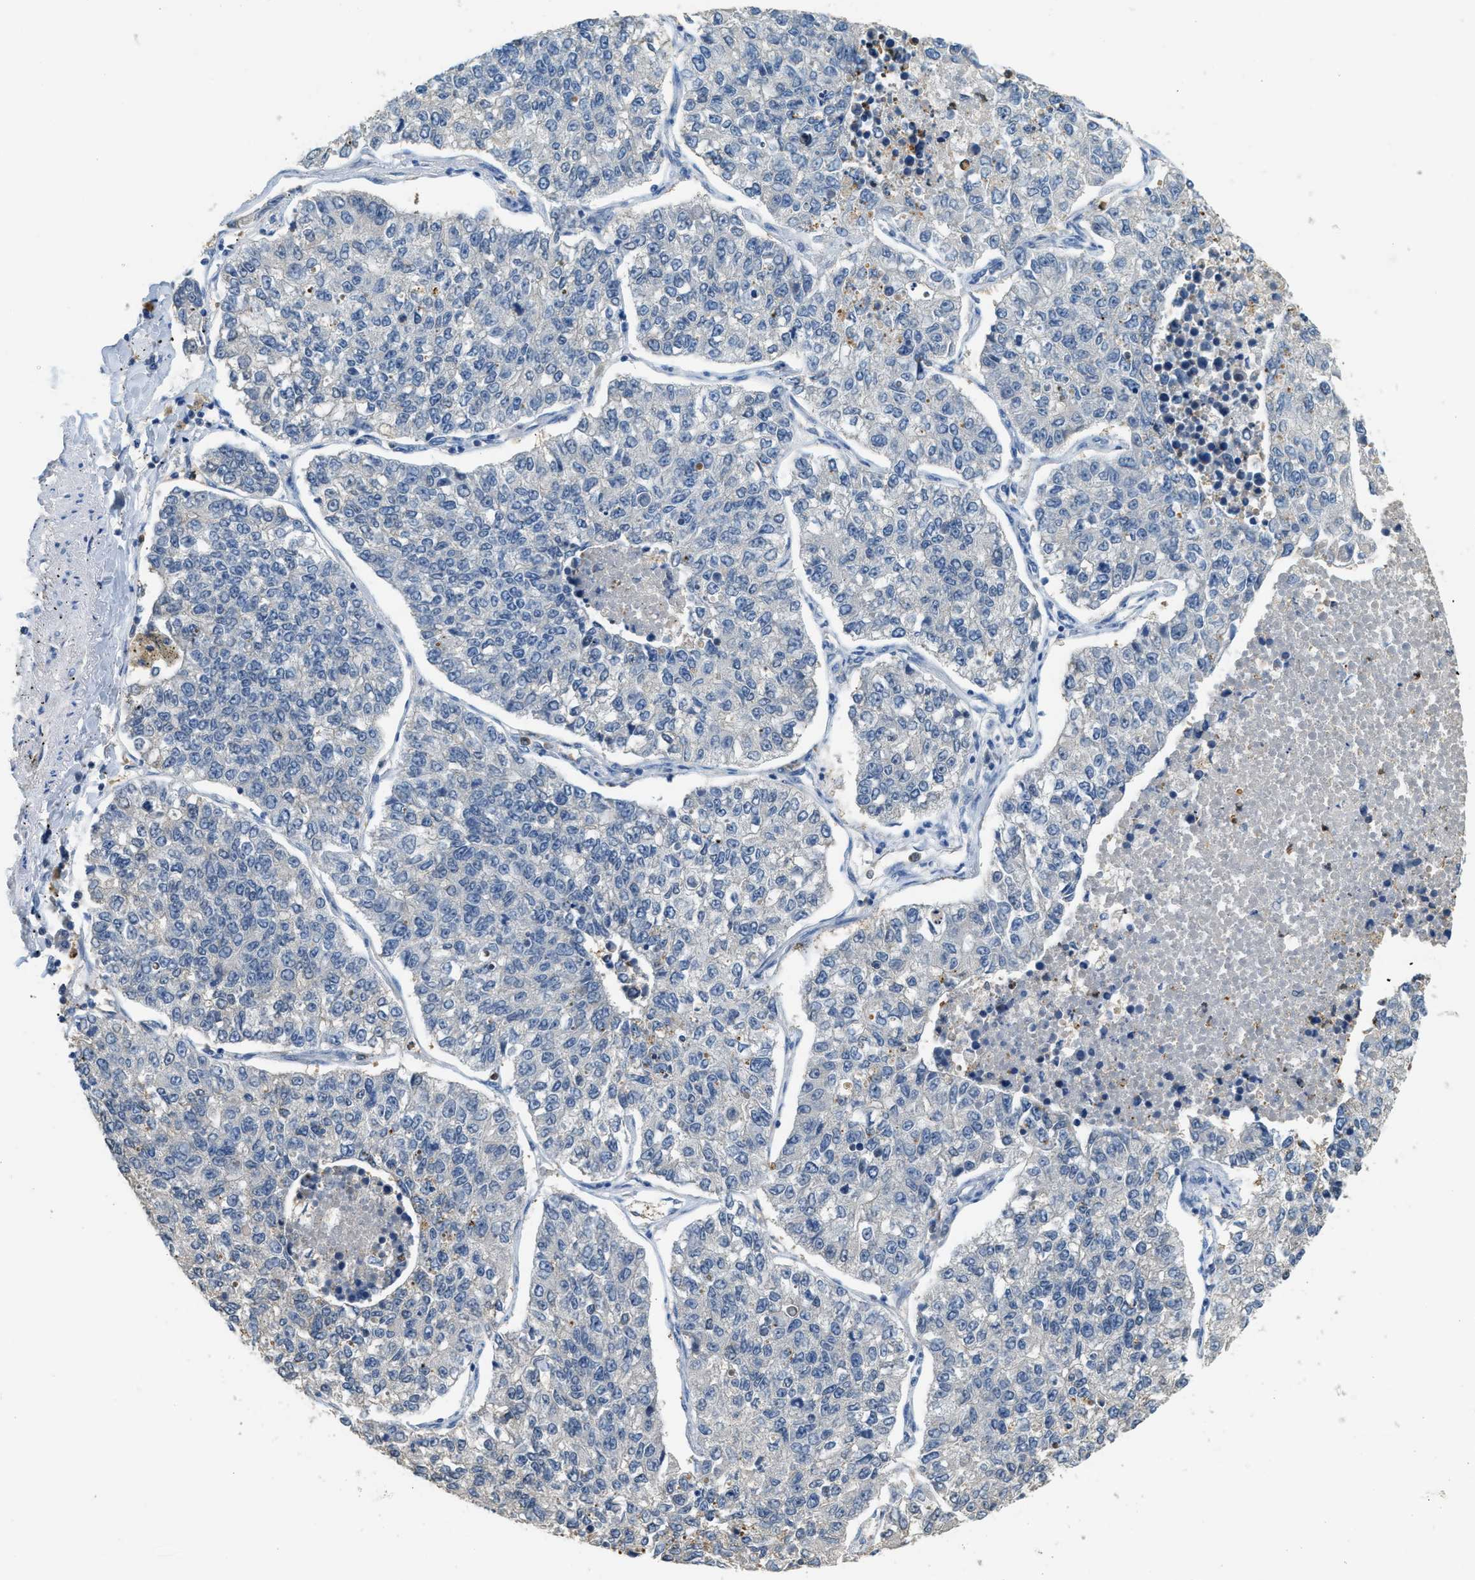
{"staining": {"intensity": "negative", "quantity": "none", "location": "none"}, "tissue": "lung cancer", "cell_type": "Tumor cells", "image_type": "cancer", "snomed": [{"axis": "morphology", "description": "Adenocarcinoma, NOS"}, {"axis": "topography", "description": "Lung"}], "caption": "A micrograph of human lung cancer is negative for staining in tumor cells.", "gene": "SERPINB1", "patient": {"sex": "male", "age": 49}}